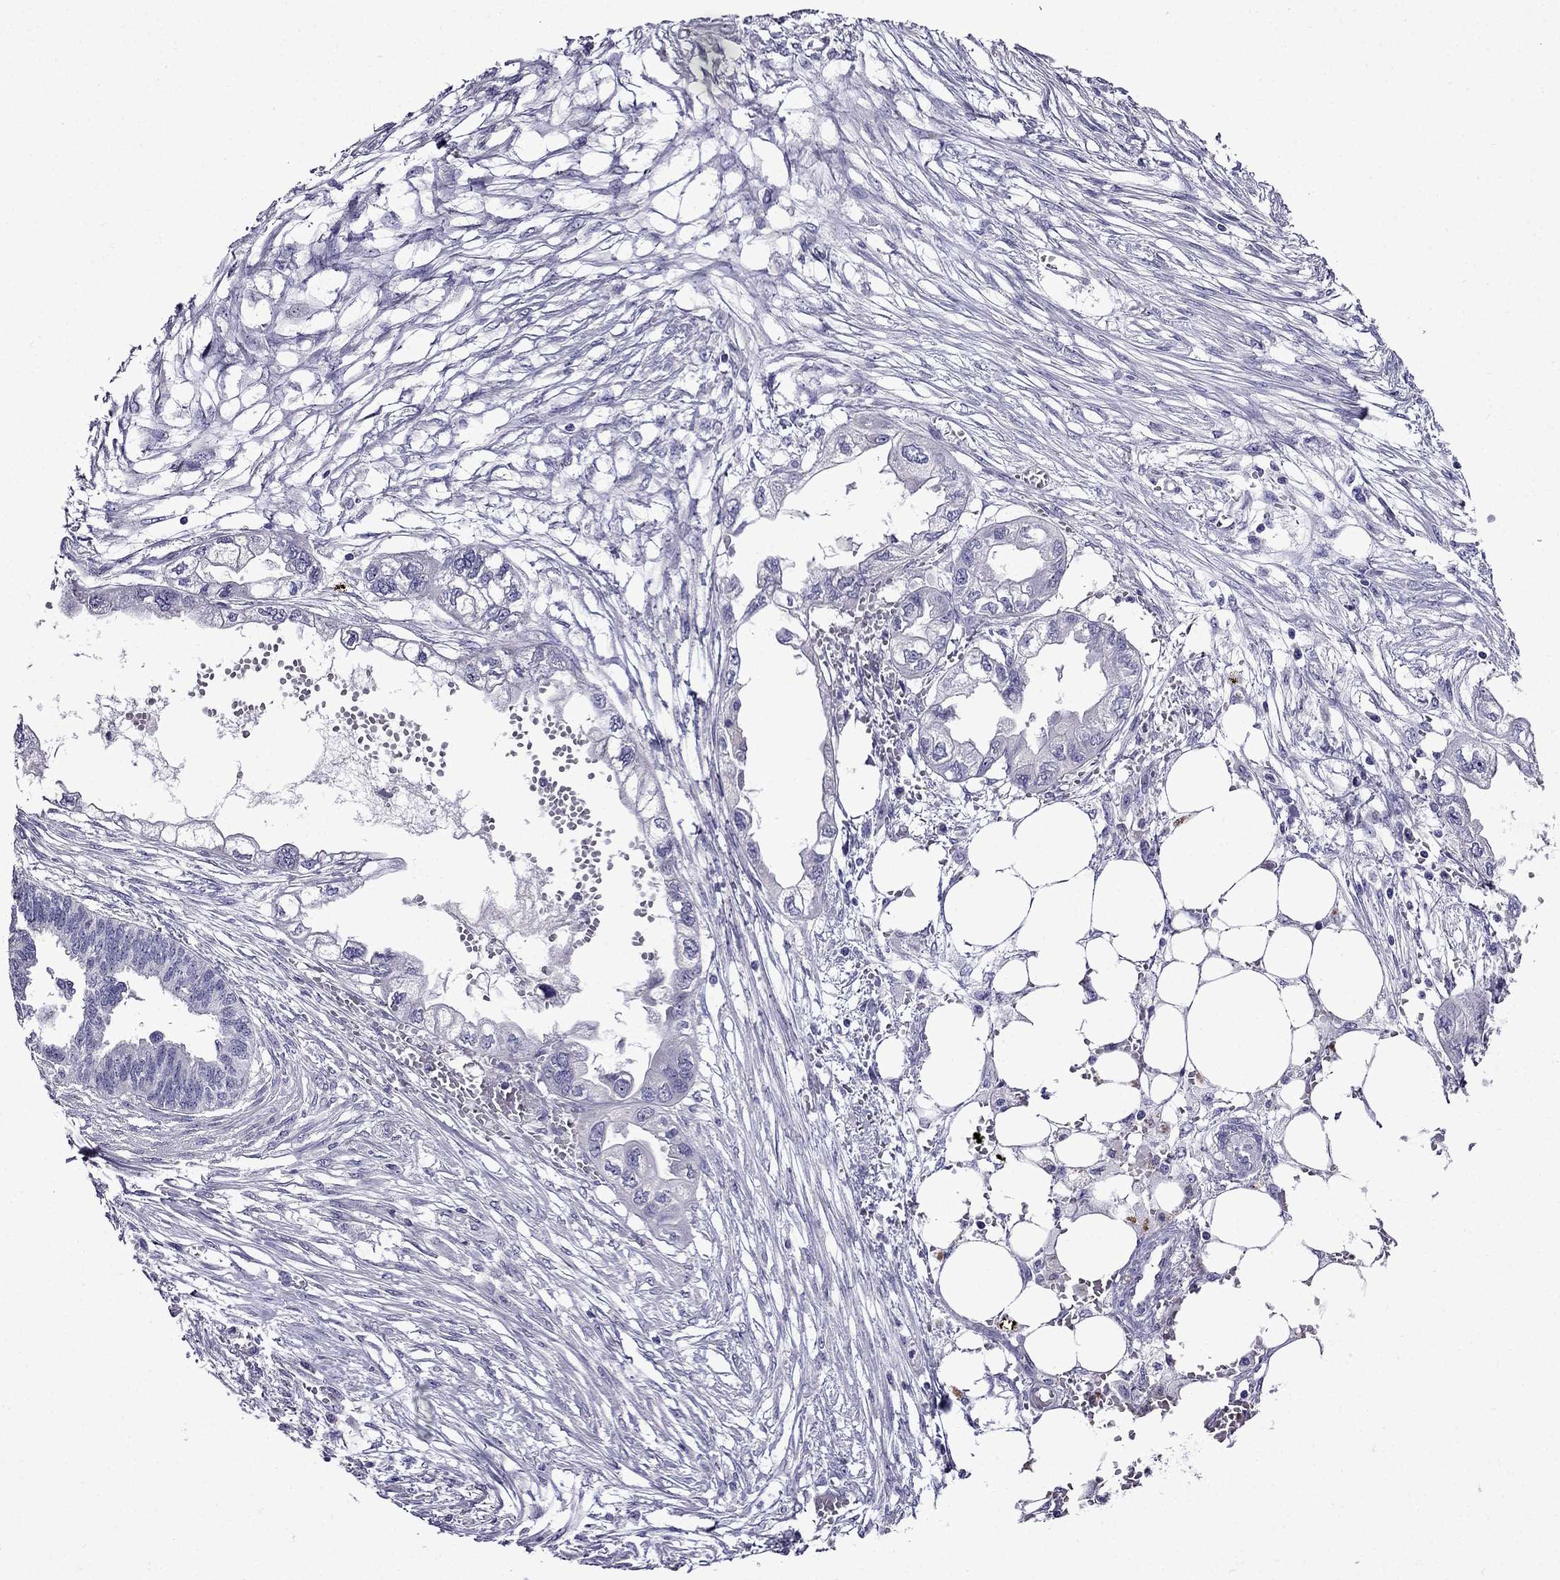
{"staining": {"intensity": "negative", "quantity": "none", "location": "none"}, "tissue": "endometrial cancer", "cell_type": "Tumor cells", "image_type": "cancer", "snomed": [{"axis": "morphology", "description": "Adenocarcinoma, NOS"}, {"axis": "morphology", "description": "Adenocarcinoma, metastatic, NOS"}, {"axis": "topography", "description": "Adipose tissue"}, {"axis": "topography", "description": "Endometrium"}], "caption": "A high-resolution photomicrograph shows immunohistochemistry staining of adenocarcinoma (endometrial), which demonstrates no significant staining in tumor cells.", "gene": "DNAH17", "patient": {"sex": "female", "age": 67}}